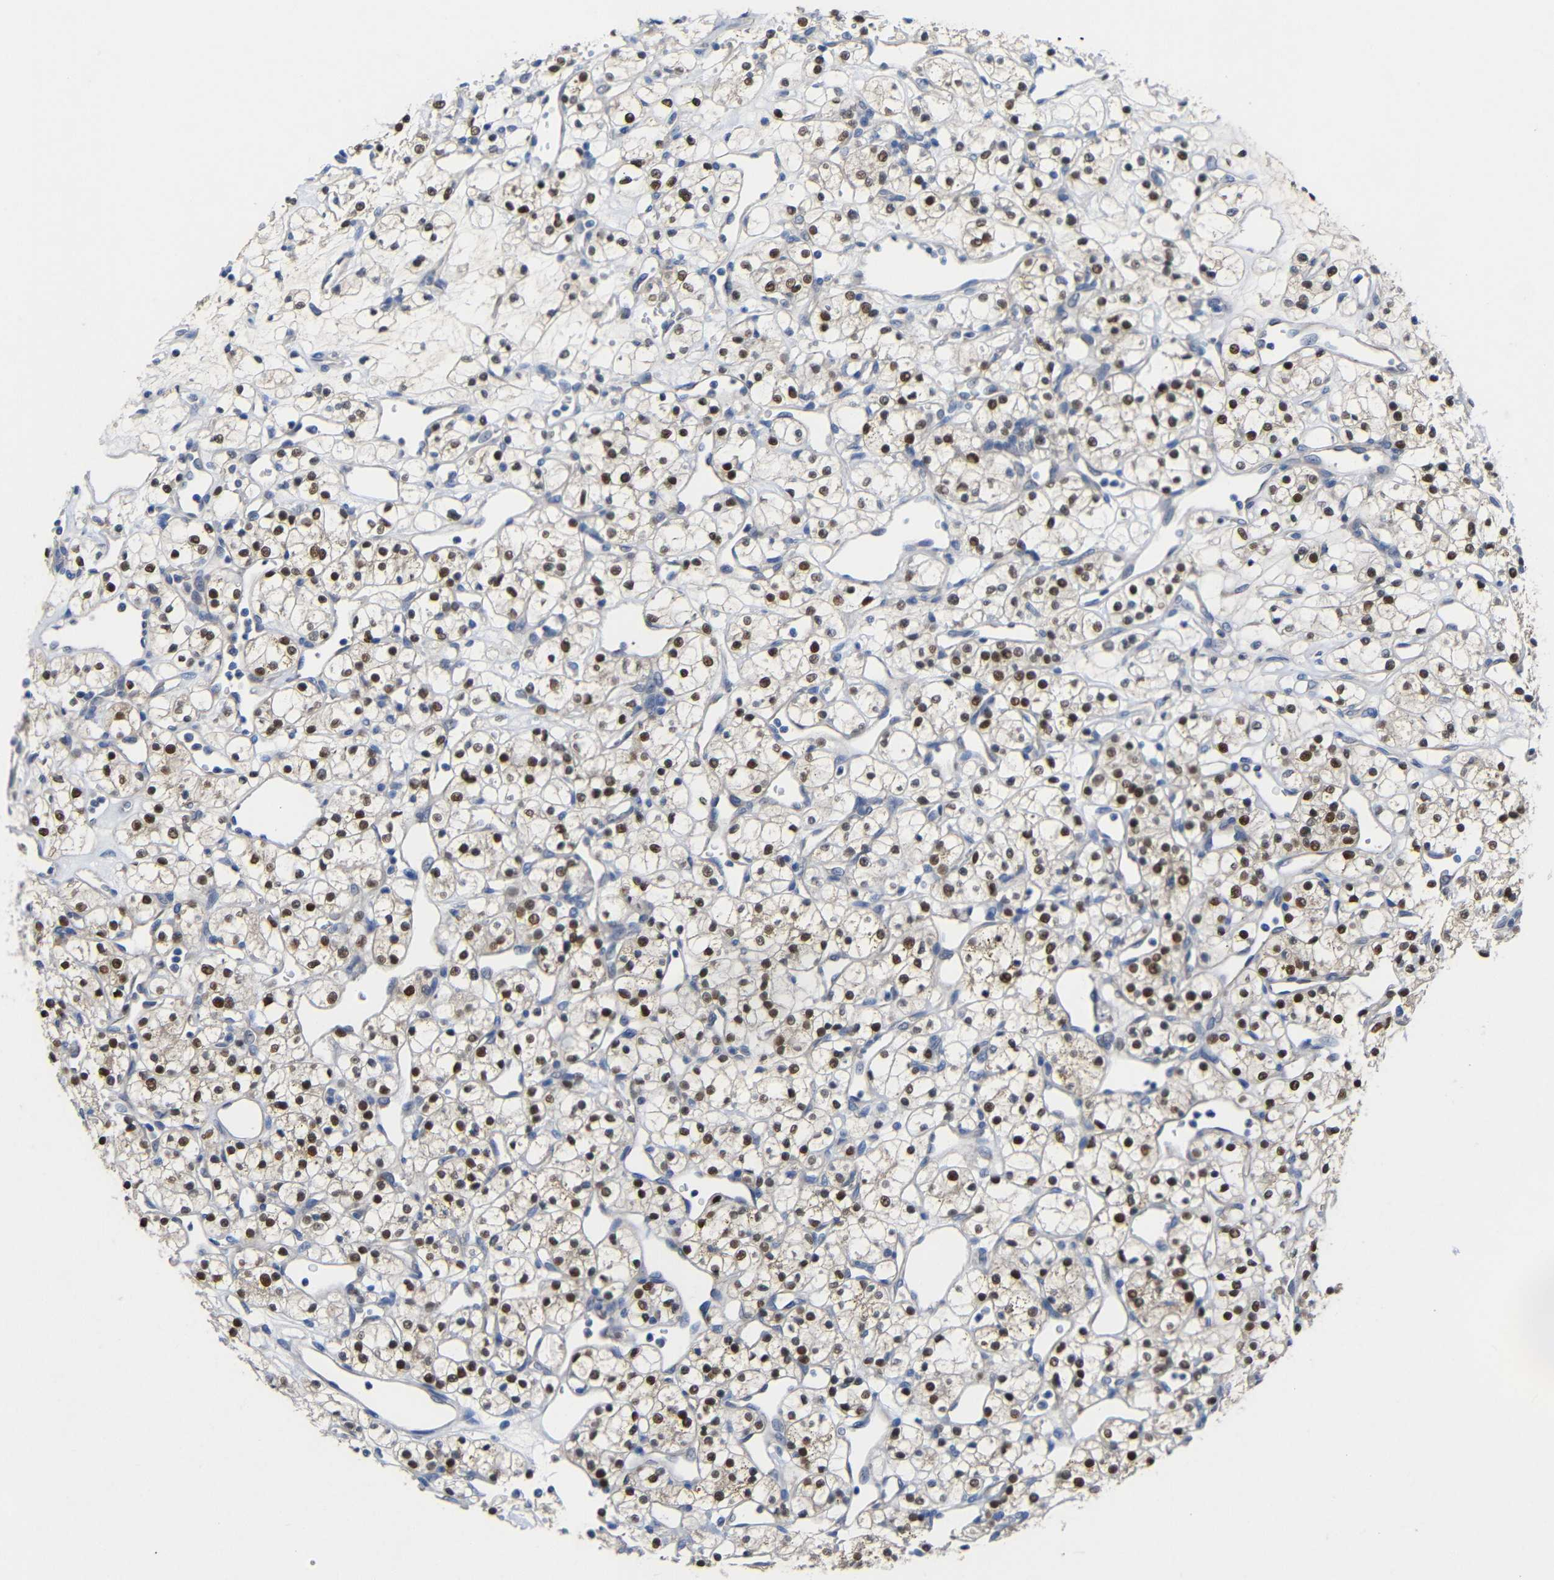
{"staining": {"intensity": "strong", "quantity": ">75%", "location": "nuclear"}, "tissue": "renal cancer", "cell_type": "Tumor cells", "image_type": "cancer", "snomed": [{"axis": "morphology", "description": "Adenocarcinoma, NOS"}, {"axis": "topography", "description": "Kidney"}], "caption": "Brown immunohistochemical staining in human renal cancer (adenocarcinoma) demonstrates strong nuclear staining in approximately >75% of tumor cells.", "gene": "HNF1A", "patient": {"sex": "female", "age": 60}}